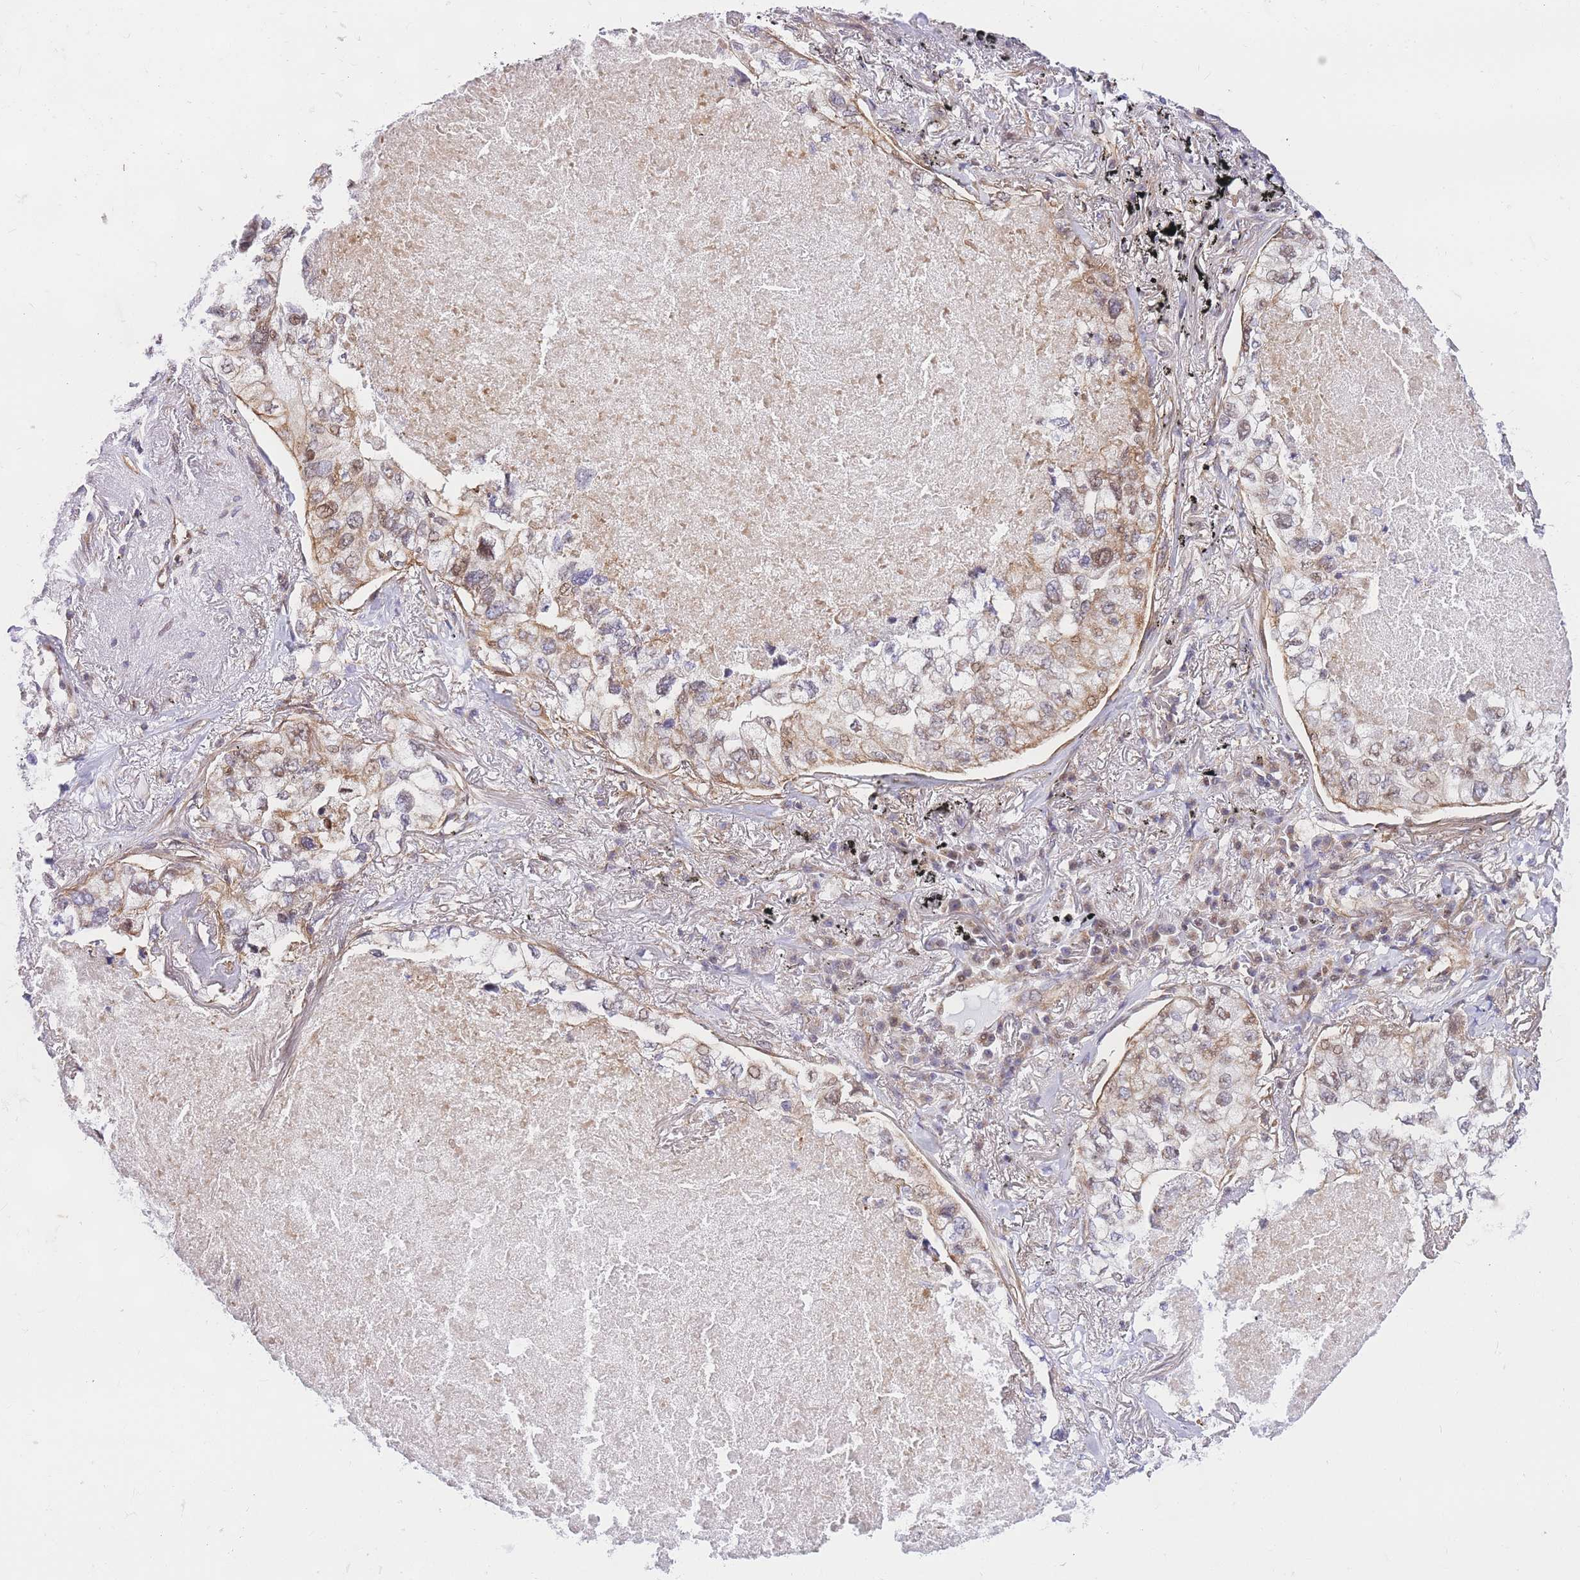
{"staining": {"intensity": "weak", "quantity": "25%-75%", "location": "cytoplasmic/membranous,nuclear"}, "tissue": "lung cancer", "cell_type": "Tumor cells", "image_type": "cancer", "snomed": [{"axis": "morphology", "description": "Adenocarcinoma, NOS"}, {"axis": "topography", "description": "Lung"}], "caption": "A brown stain shows weak cytoplasmic/membranous and nuclear expression of a protein in adenocarcinoma (lung) tumor cells.", "gene": "S100PBP", "patient": {"sex": "male", "age": 65}}